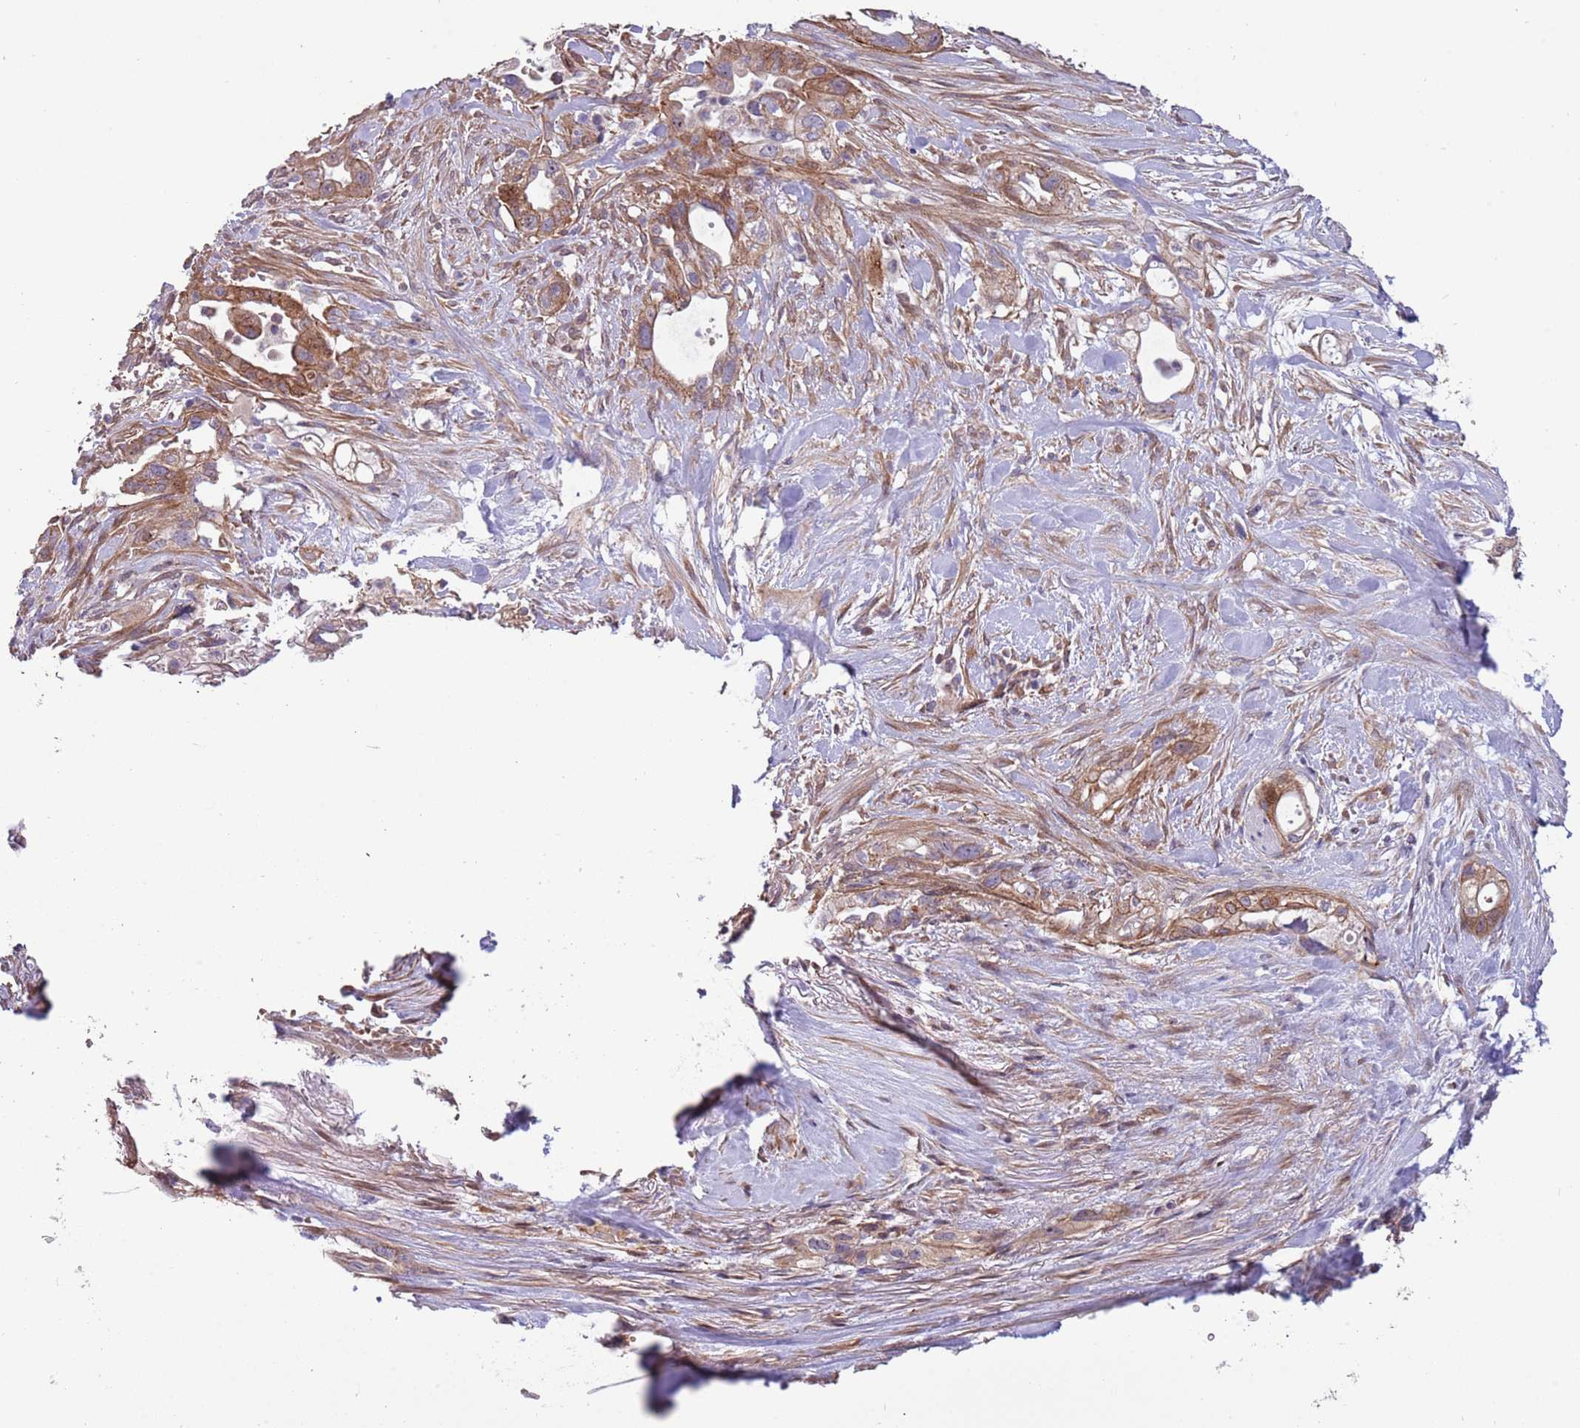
{"staining": {"intensity": "moderate", "quantity": ">75%", "location": "cytoplasmic/membranous"}, "tissue": "pancreatic cancer", "cell_type": "Tumor cells", "image_type": "cancer", "snomed": [{"axis": "morphology", "description": "Adenocarcinoma, NOS"}, {"axis": "topography", "description": "Pancreas"}], "caption": "Immunohistochemical staining of pancreatic cancer displays medium levels of moderate cytoplasmic/membranous protein staining in about >75% of tumor cells.", "gene": "ITGB6", "patient": {"sex": "male", "age": 44}}